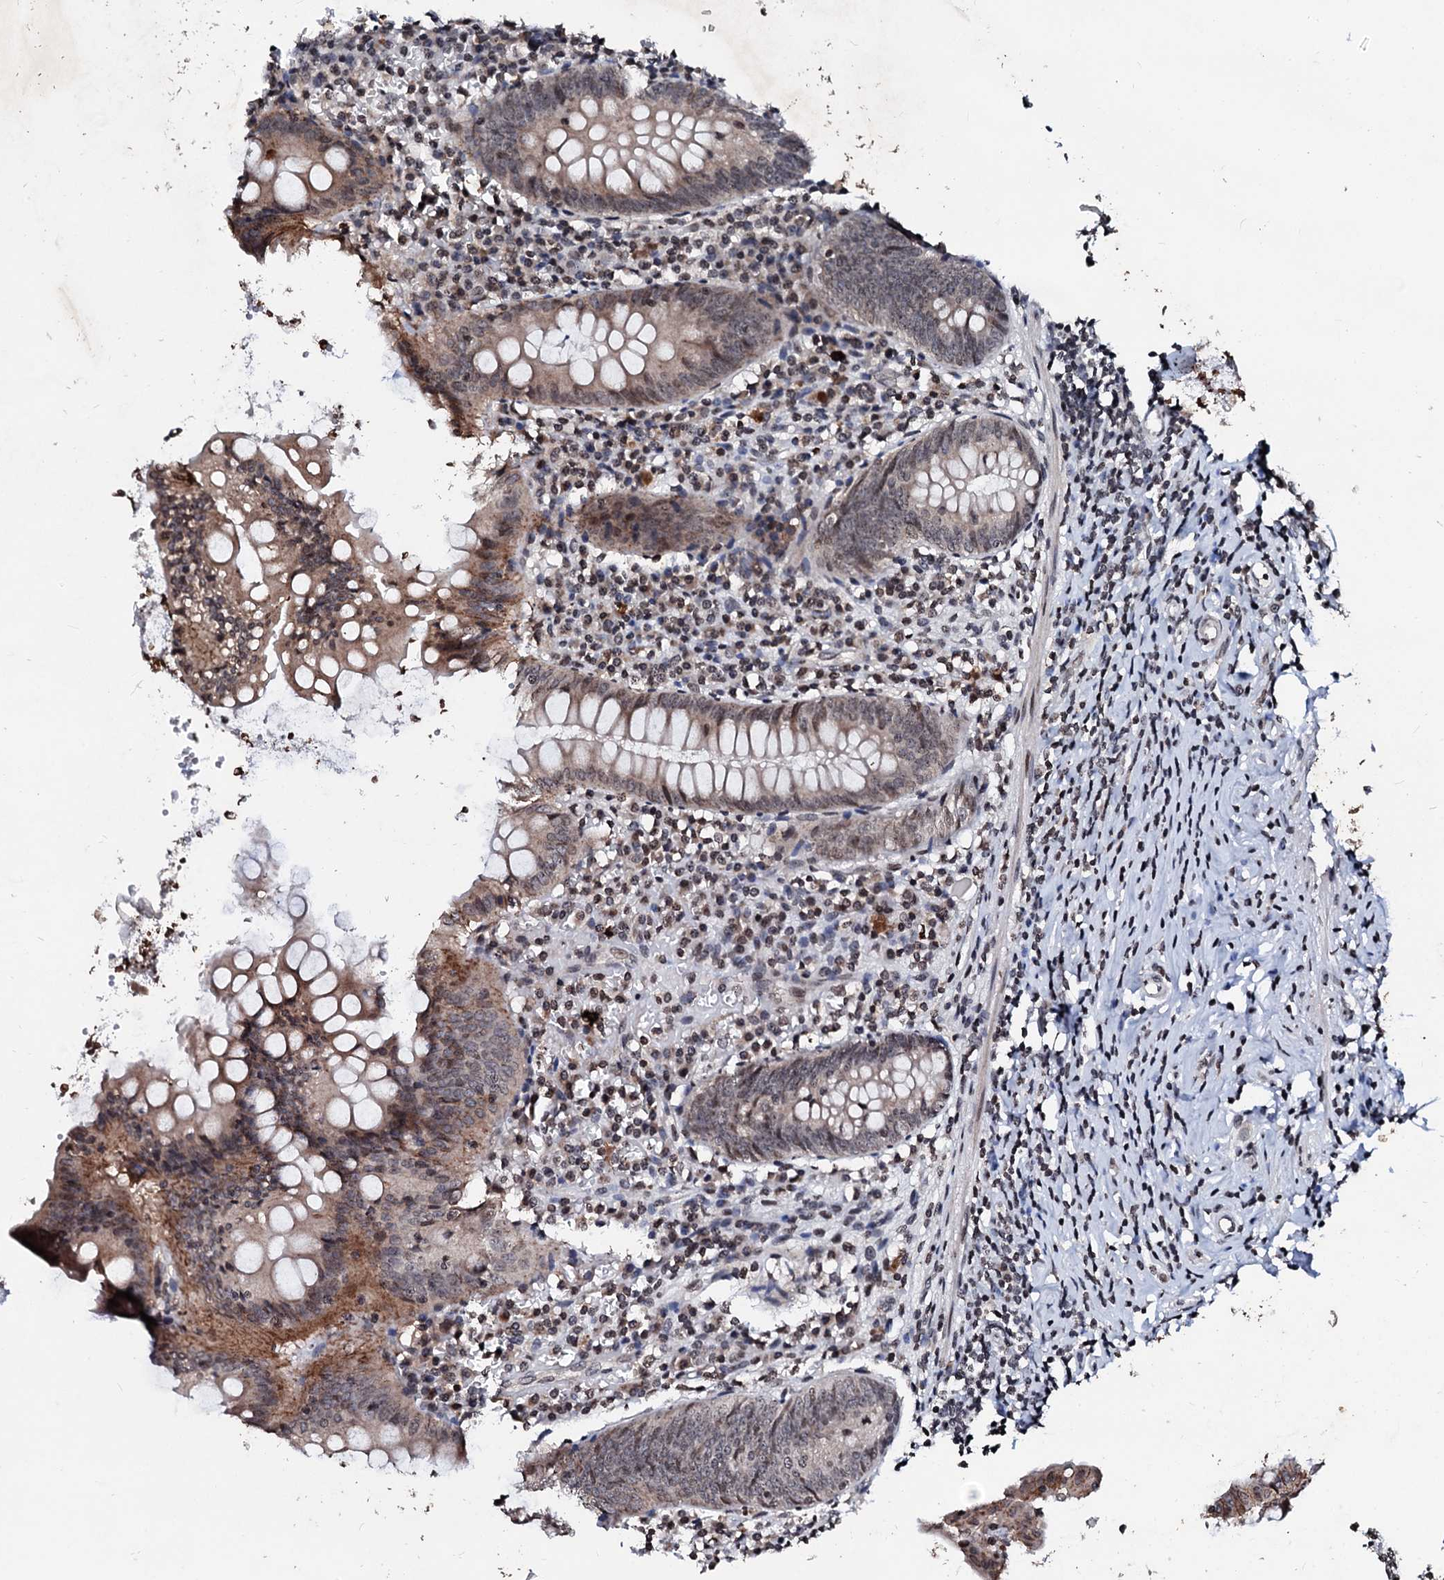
{"staining": {"intensity": "moderate", "quantity": ">75%", "location": "nuclear"}, "tissue": "appendix", "cell_type": "Glandular cells", "image_type": "normal", "snomed": [{"axis": "morphology", "description": "Normal tissue, NOS"}, {"axis": "topography", "description": "Appendix"}], "caption": "Immunohistochemical staining of normal appendix displays moderate nuclear protein staining in about >75% of glandular cells.", "gene": "LSM11", "patient": {"sex": "female", "age": 54}}